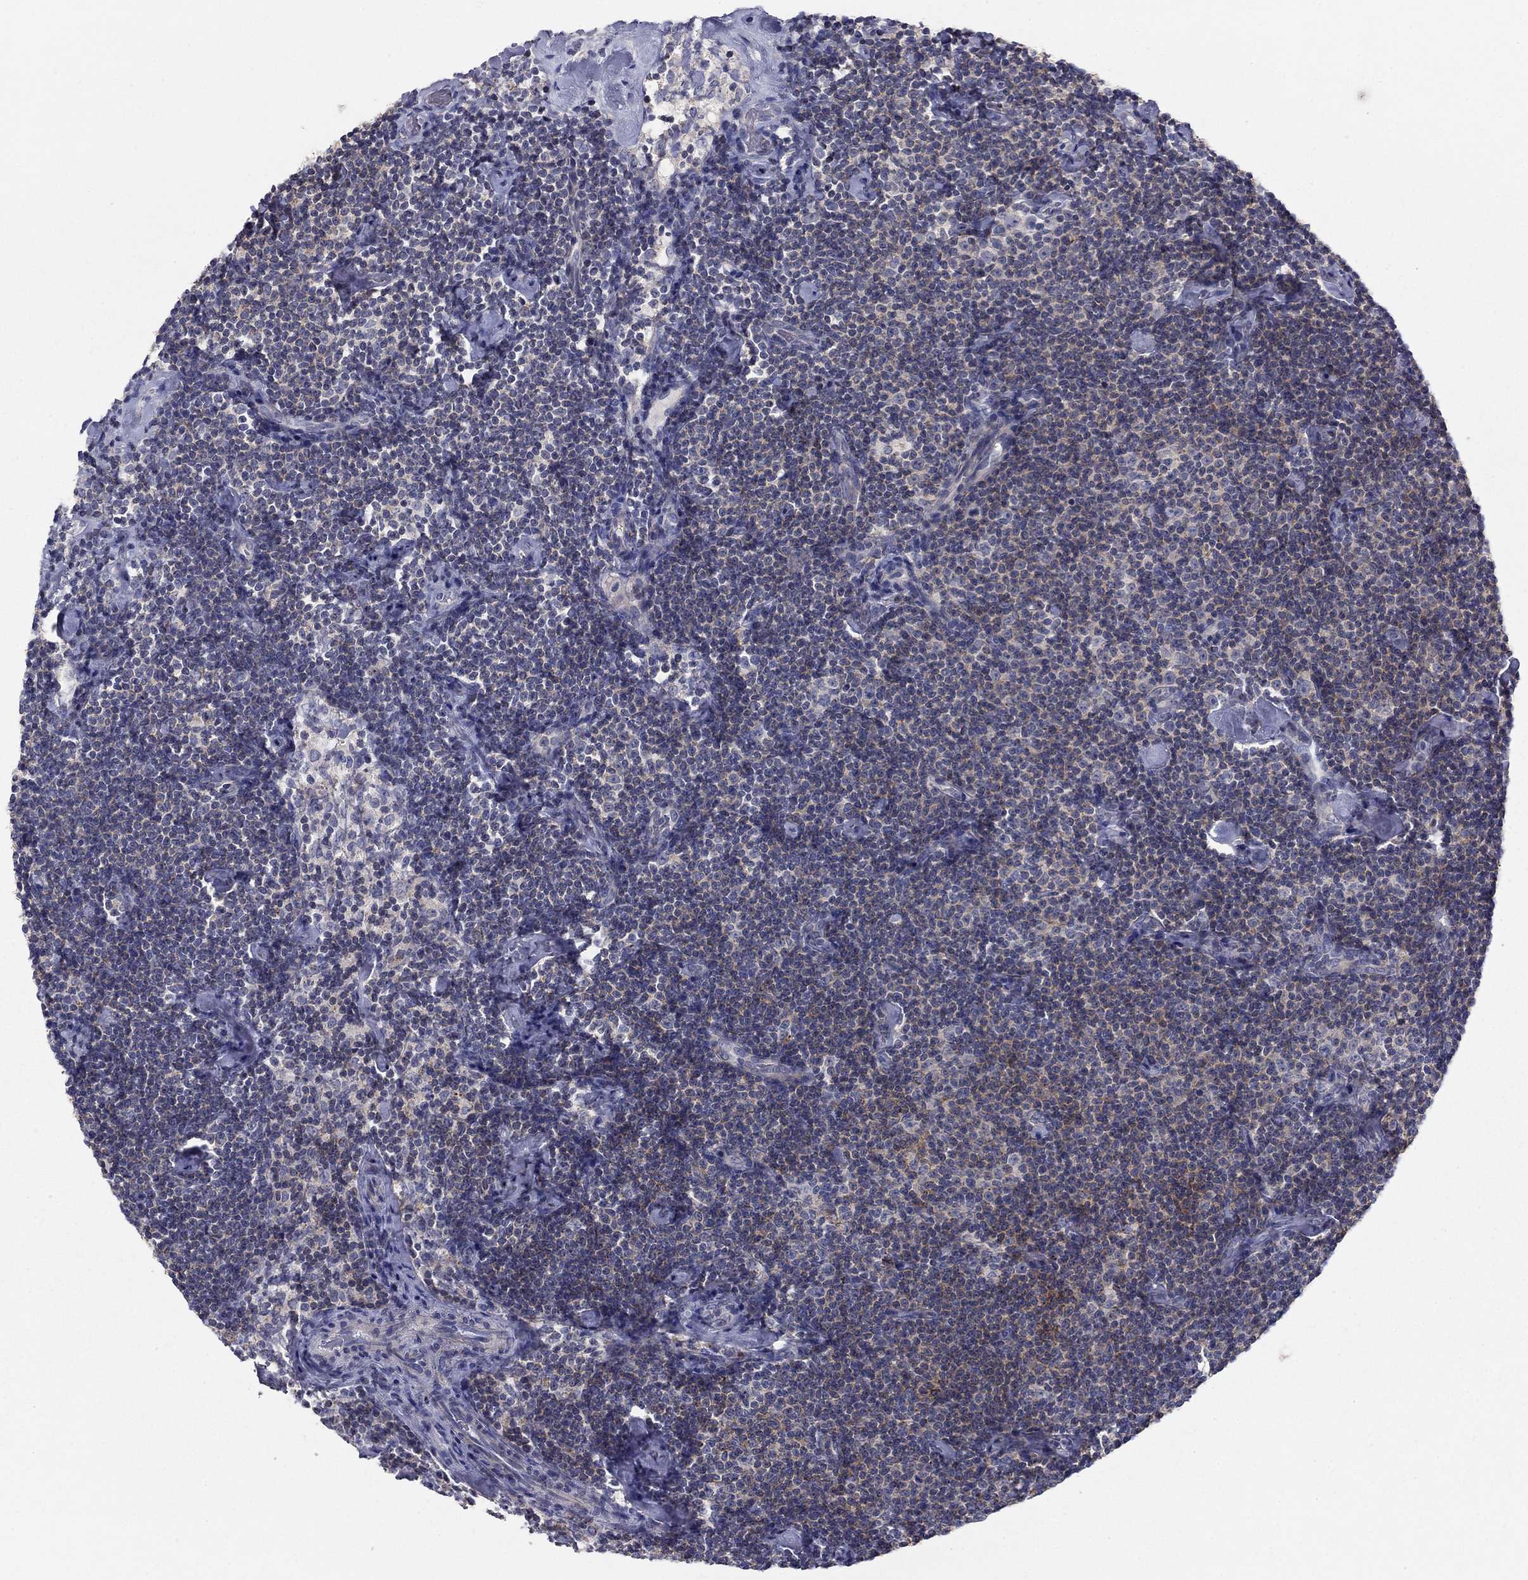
{"staining": {"intensity": "negative", "quantity": "none", "location": "none"}, "tissue": "lymphoma", "cell_type": "Tumor cells", "image_type": "cancer", "snomed": [{"axis": "morphology", "description": "Malignant lymphoma, non-Hodgkin's type, Low grade"}, {"axis": "topography", "description": "Lymph node"}], "caption": "Immunohistochemical staining of human malignant lymphoma, non-Hodgkin's type (low-grade) displays no significant positivity in tumor cells.", "gene": "SEPTIN3", "patient": {"sex": "male", "age": 81}}